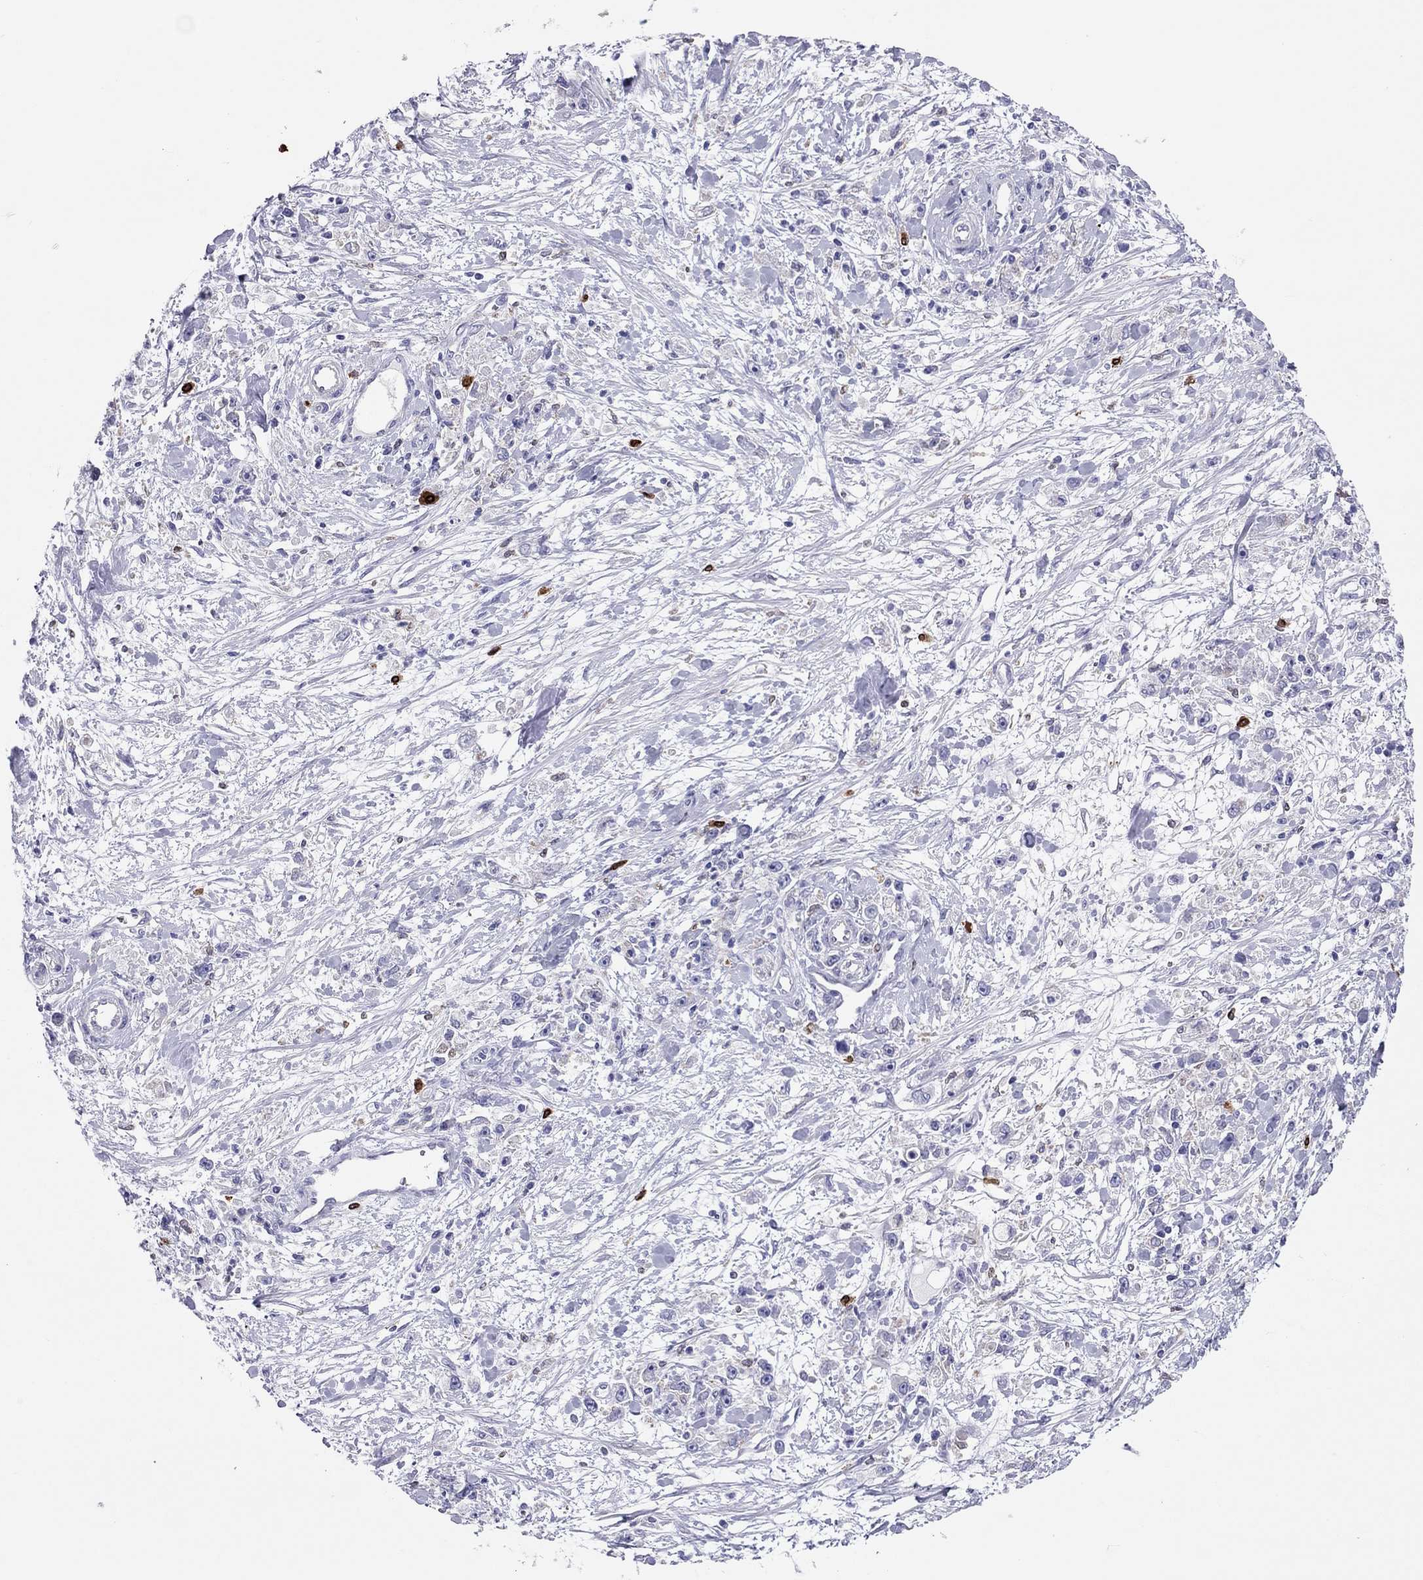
{"staining": {"intensity": "negative", "quantity": "none", "location": "none"}, "tissue": "stomach cancer", "cell_type": "Tumor cells", "image_type": "cancer", "snomed": [{"axis": "morphology", "description": "Adenocarcinoma, NOS"}, {"axis": "topography", "description": "Stomach"}], "caption": "Protein analysis of stomach cancer (adenocarcinoma) demonstrates no significant expression in tumor cells.", "gene": "ADORA2A", "patient": {"sex": "female", "age": 59}}